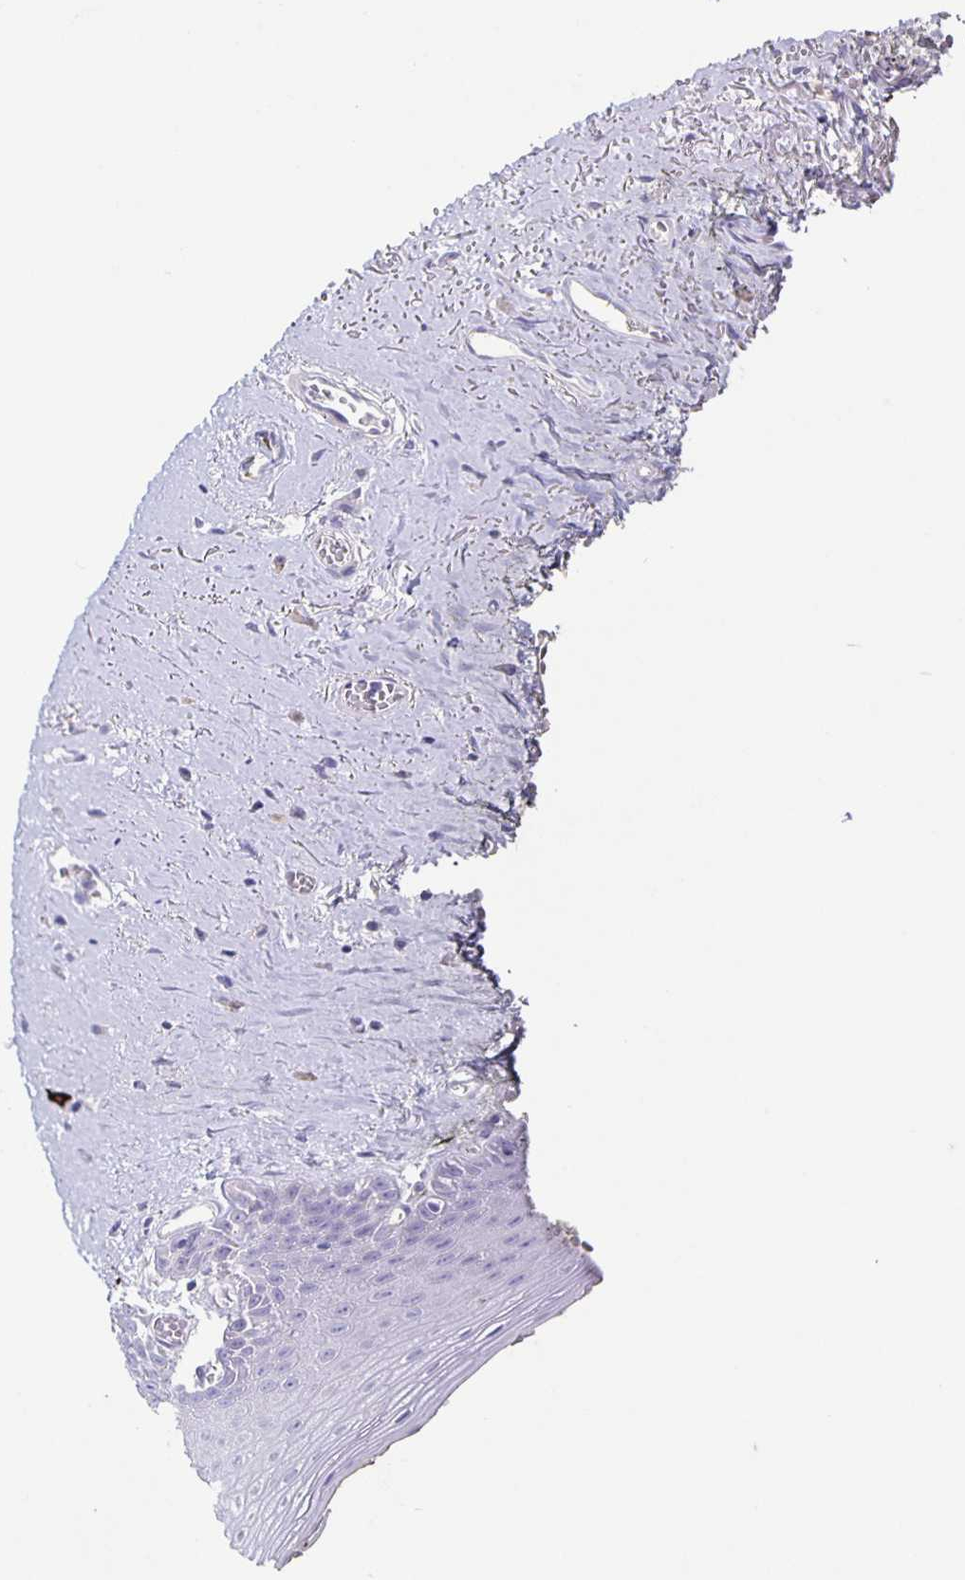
{"staining": {"intensity": "negative", "quantity": "none", "location": "none"}, "tissue": "oral mucosa", "cell_type": "Squamous epithelial cells", "image_type": "normal", "snomed": [{"axis": "morphology", "description": "Normal tissue, NOS"}, {"axis": "morphology", "description": "Squamous cell carcinoma, NOS"}, {"axis": "topography", "description": "Oral tissue"}, {"axis": "topography", "description": "Peripheral nerve tissue"}, {"axis": "topography", "description": "Head-Neck"}], "caption": "High magnification brightfield microscopy of normal oral mucosa stained with DAB (3,3'-diaminobenzidine) (brown) and counterstained with hematoxylin (blue): squamous epithelial cells show no significant staining.", "gene": "CARNS1", "patient": {"sex": "female", "age": 59}}